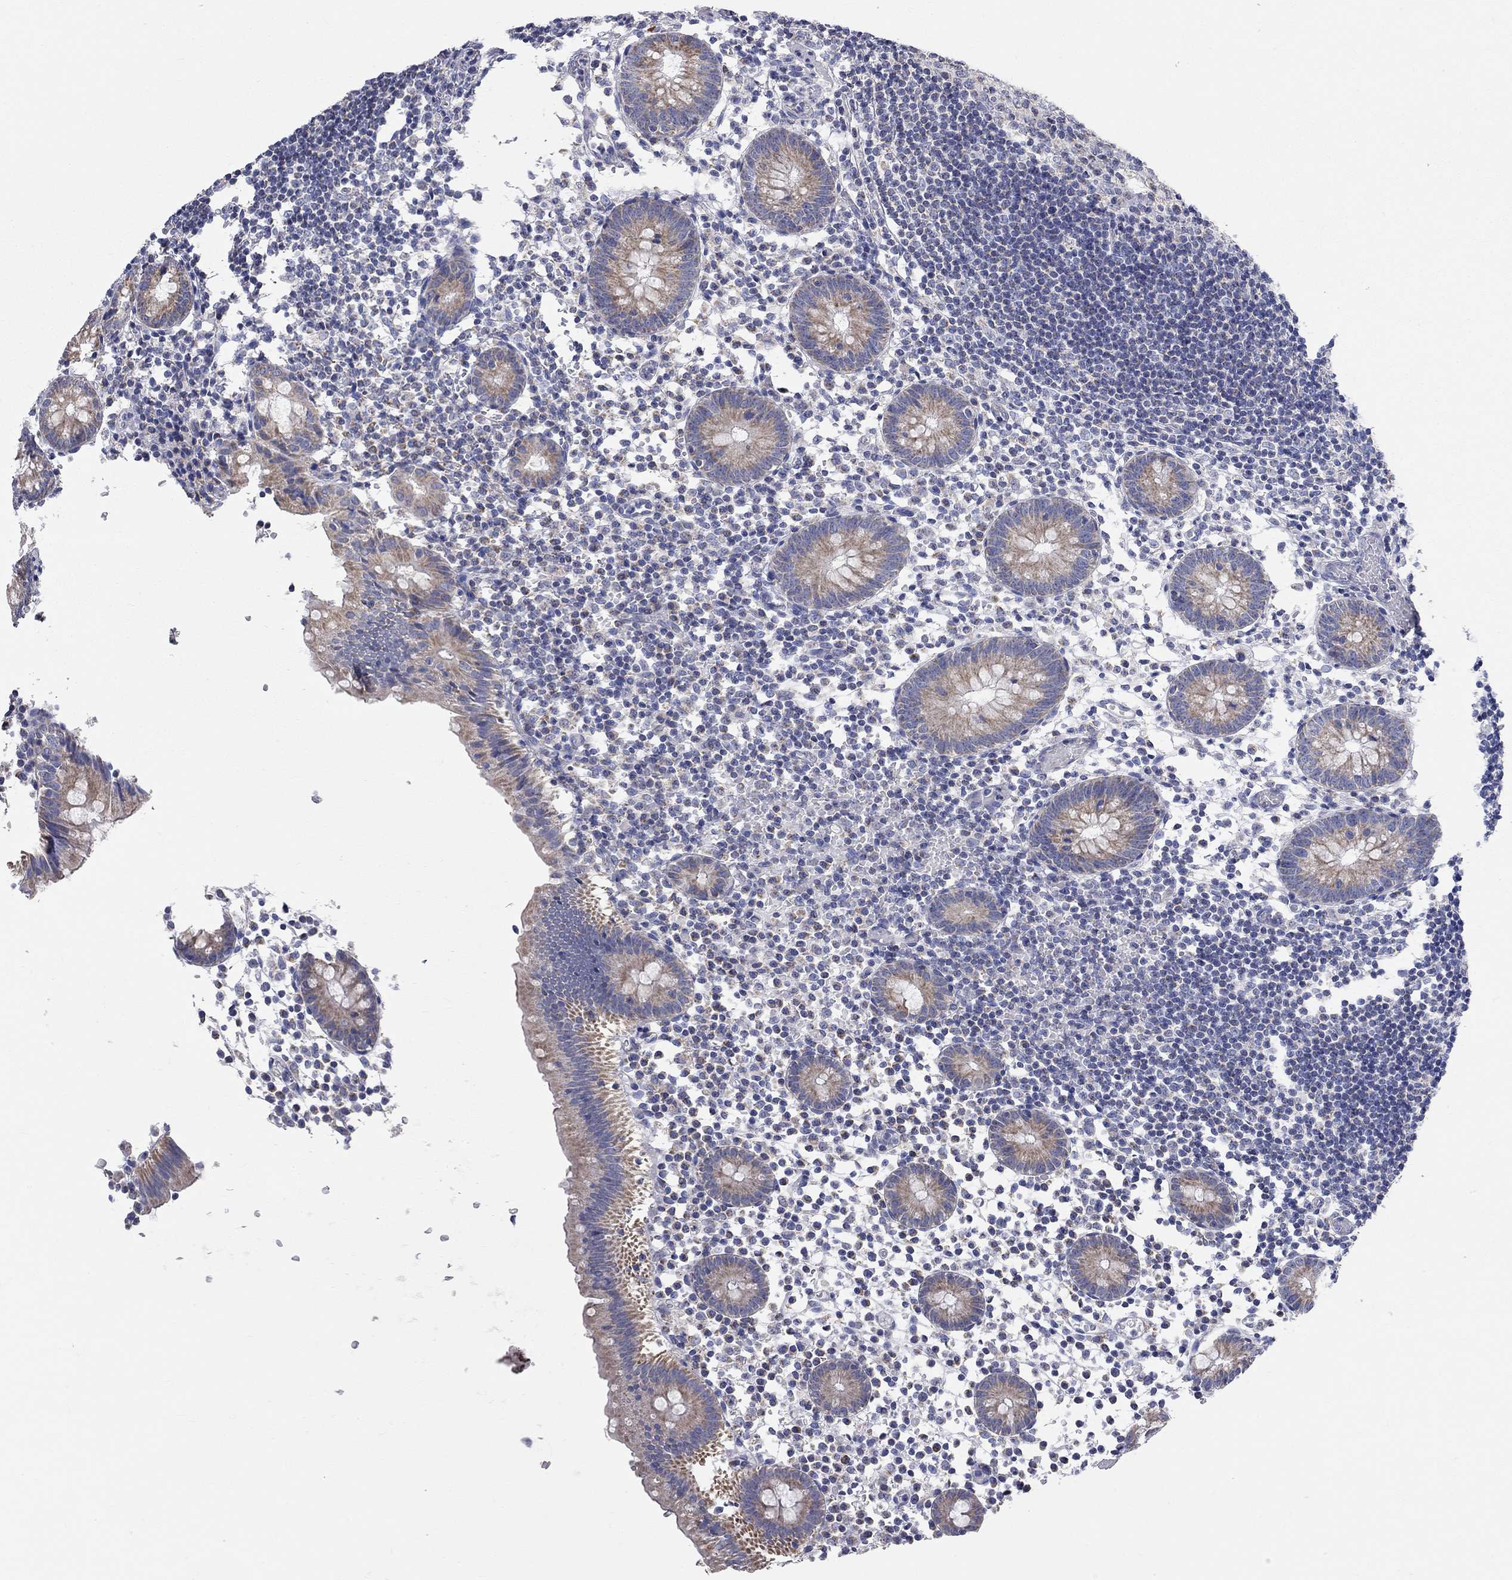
{"staining": {"intensity": "moderate", "quantity": "25%-75%", "location": "cytoplasmic/membranous"}, "tissue": "appendix", "cell_type": "Glandular cells", "image_type": "normal", "snomed": [{"axis": "morphology", "description": "Normal tissue, NOS"}, {"axis": "topography", "description": "Appendix"}], "caption": "Protein staining of unremarkable appendix displays moderate cytoplasmic/membranous staining in approximately 25%-75% of glandular cells.", "gene": "CFAP161", "patient": {"sex": "female", "age": 40}}